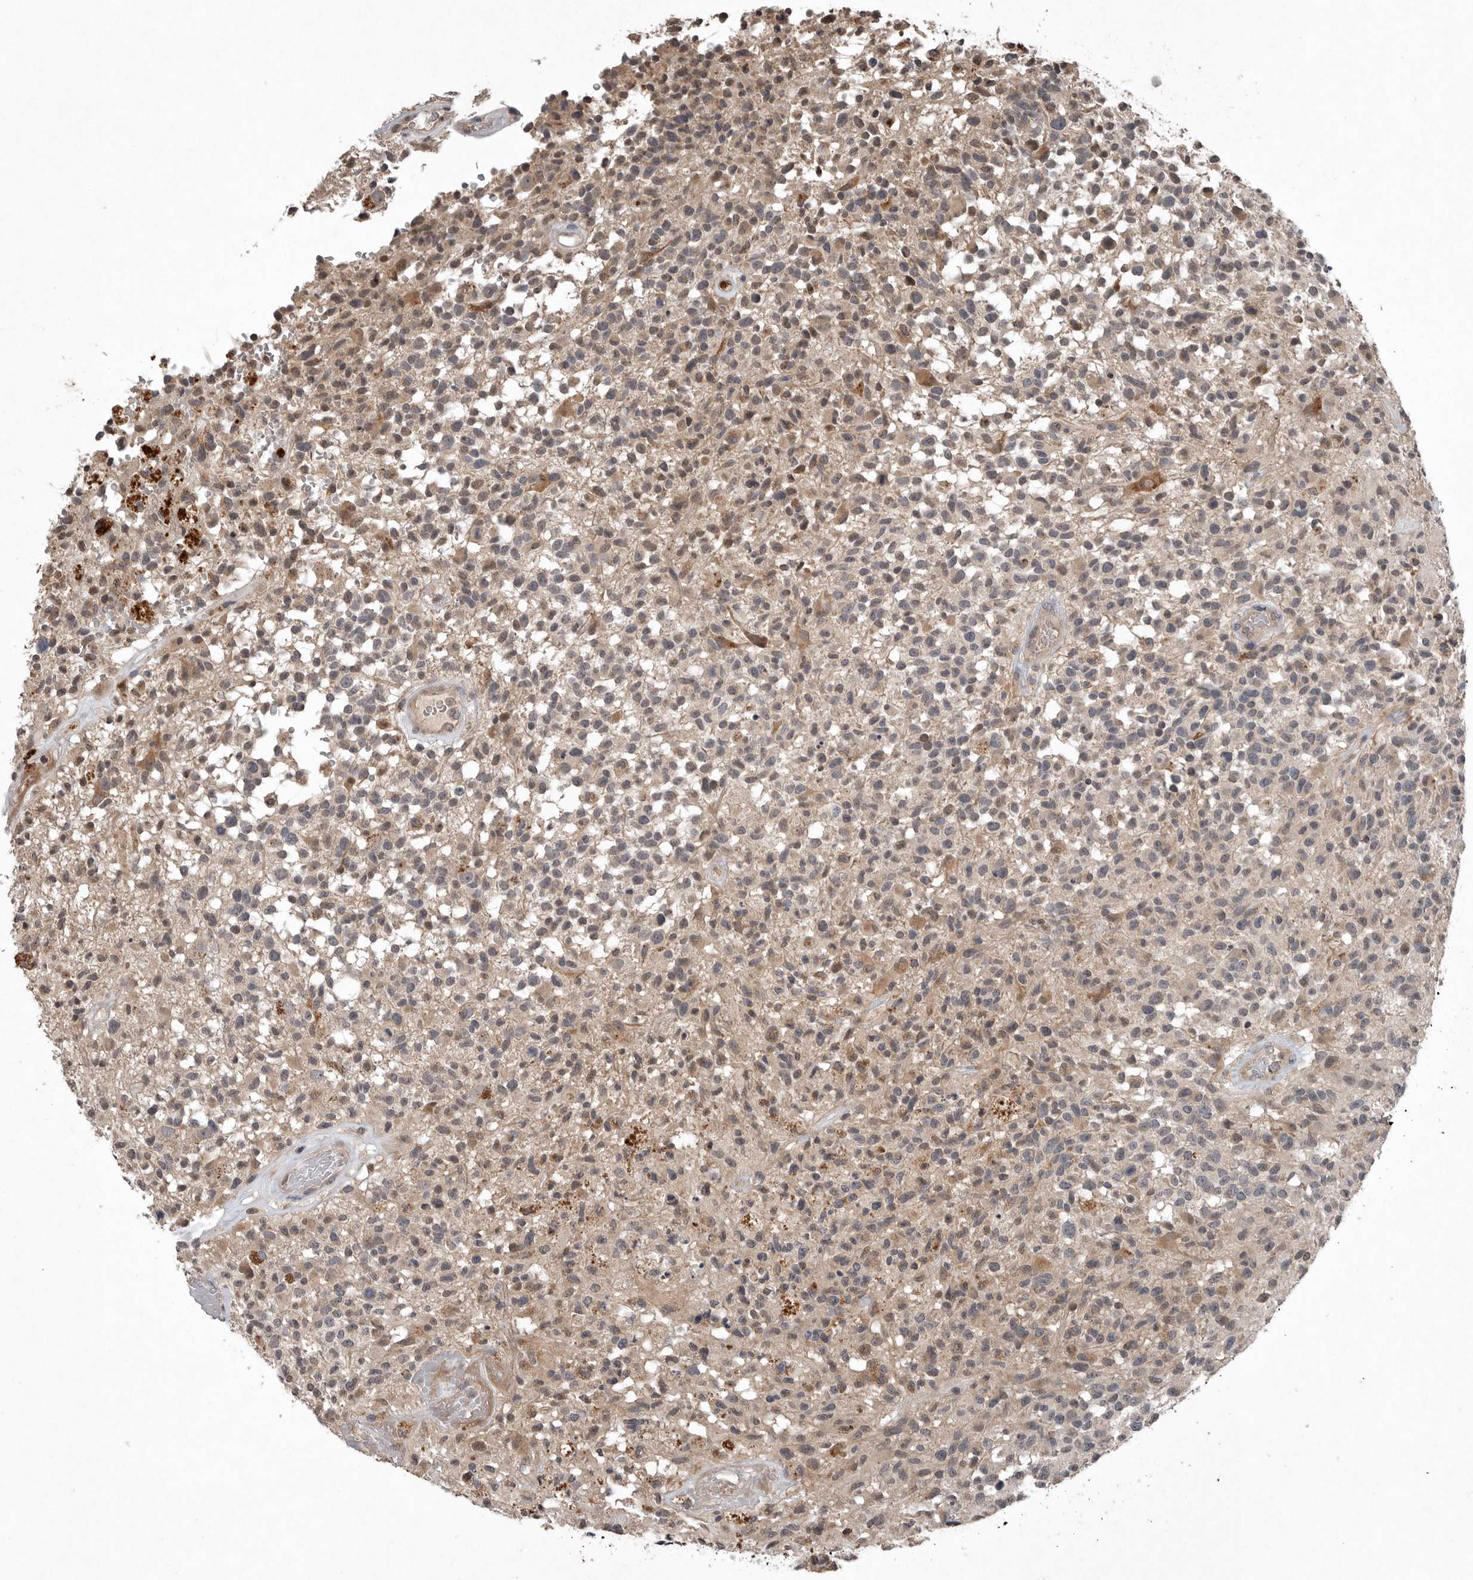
{"staining": {"intensity": "weak", "quantity": "25%-75%", "location": "cytoplasmic/membranous"}, "tissue": "glioma", "cell_type": "Tumor cells", "image_type": "cancer", "snomed": [{"axis": "morphology", "description": "Glioma, malignant, High grade"}, {"axis": "morphology", "description": "Glioblastoma, NOS"}, {"axis": "topography", "description": "Brain"}], "caption": "Immunohistochemistry photomicrograph of neoplastic tissue: human glioma stained using IHC demonstrates low levels of weak protein expression localized specifically in the cytoplasmic/membranous of tumor cells, appearing as a cytoplasmic/membranous brown color.", "gene": "SCP2", "patient": {"sex": "male", "age": 60}}